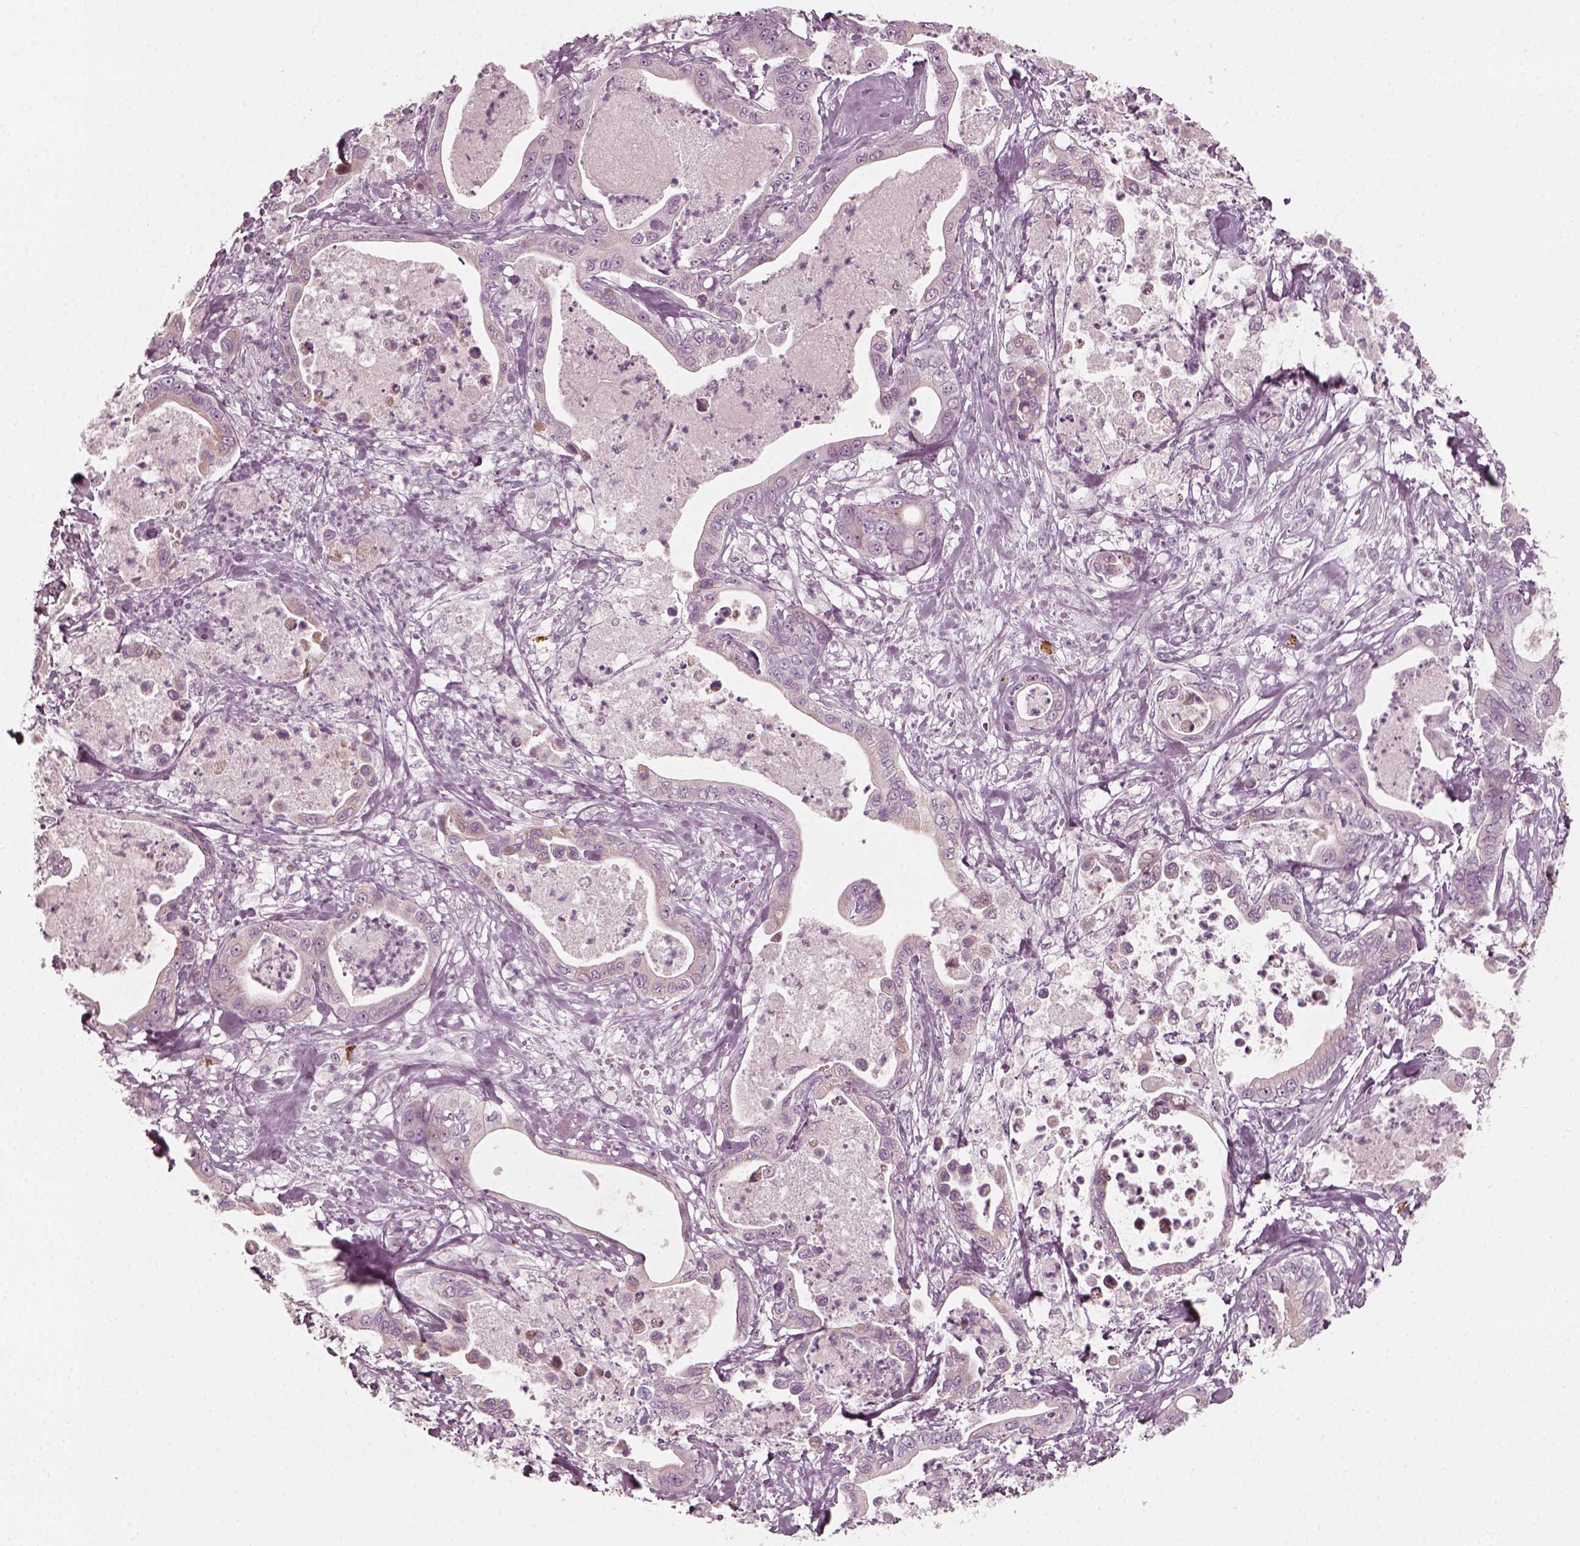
{"staining": {"intensity": "weak", "quantity": "<25%", "location": "cytoplasmic/membranous"}, "tissue": "pancreatic cancer", "cell_type": "Tumor cells", "image_type": "cancer", "snomed": [{"axis": "morphology", "description": "Adenocarcinoma, NOS"}, {"axis": "topography", "description": "Pancreas"}], "caption": "Immunohistochemical staining of pancreatic cancer (adenocarcinoma) exhibits no significant staining in tumor cells.", "gene": "CNTN1", "patient": {"sex": "male", "age": 71}}